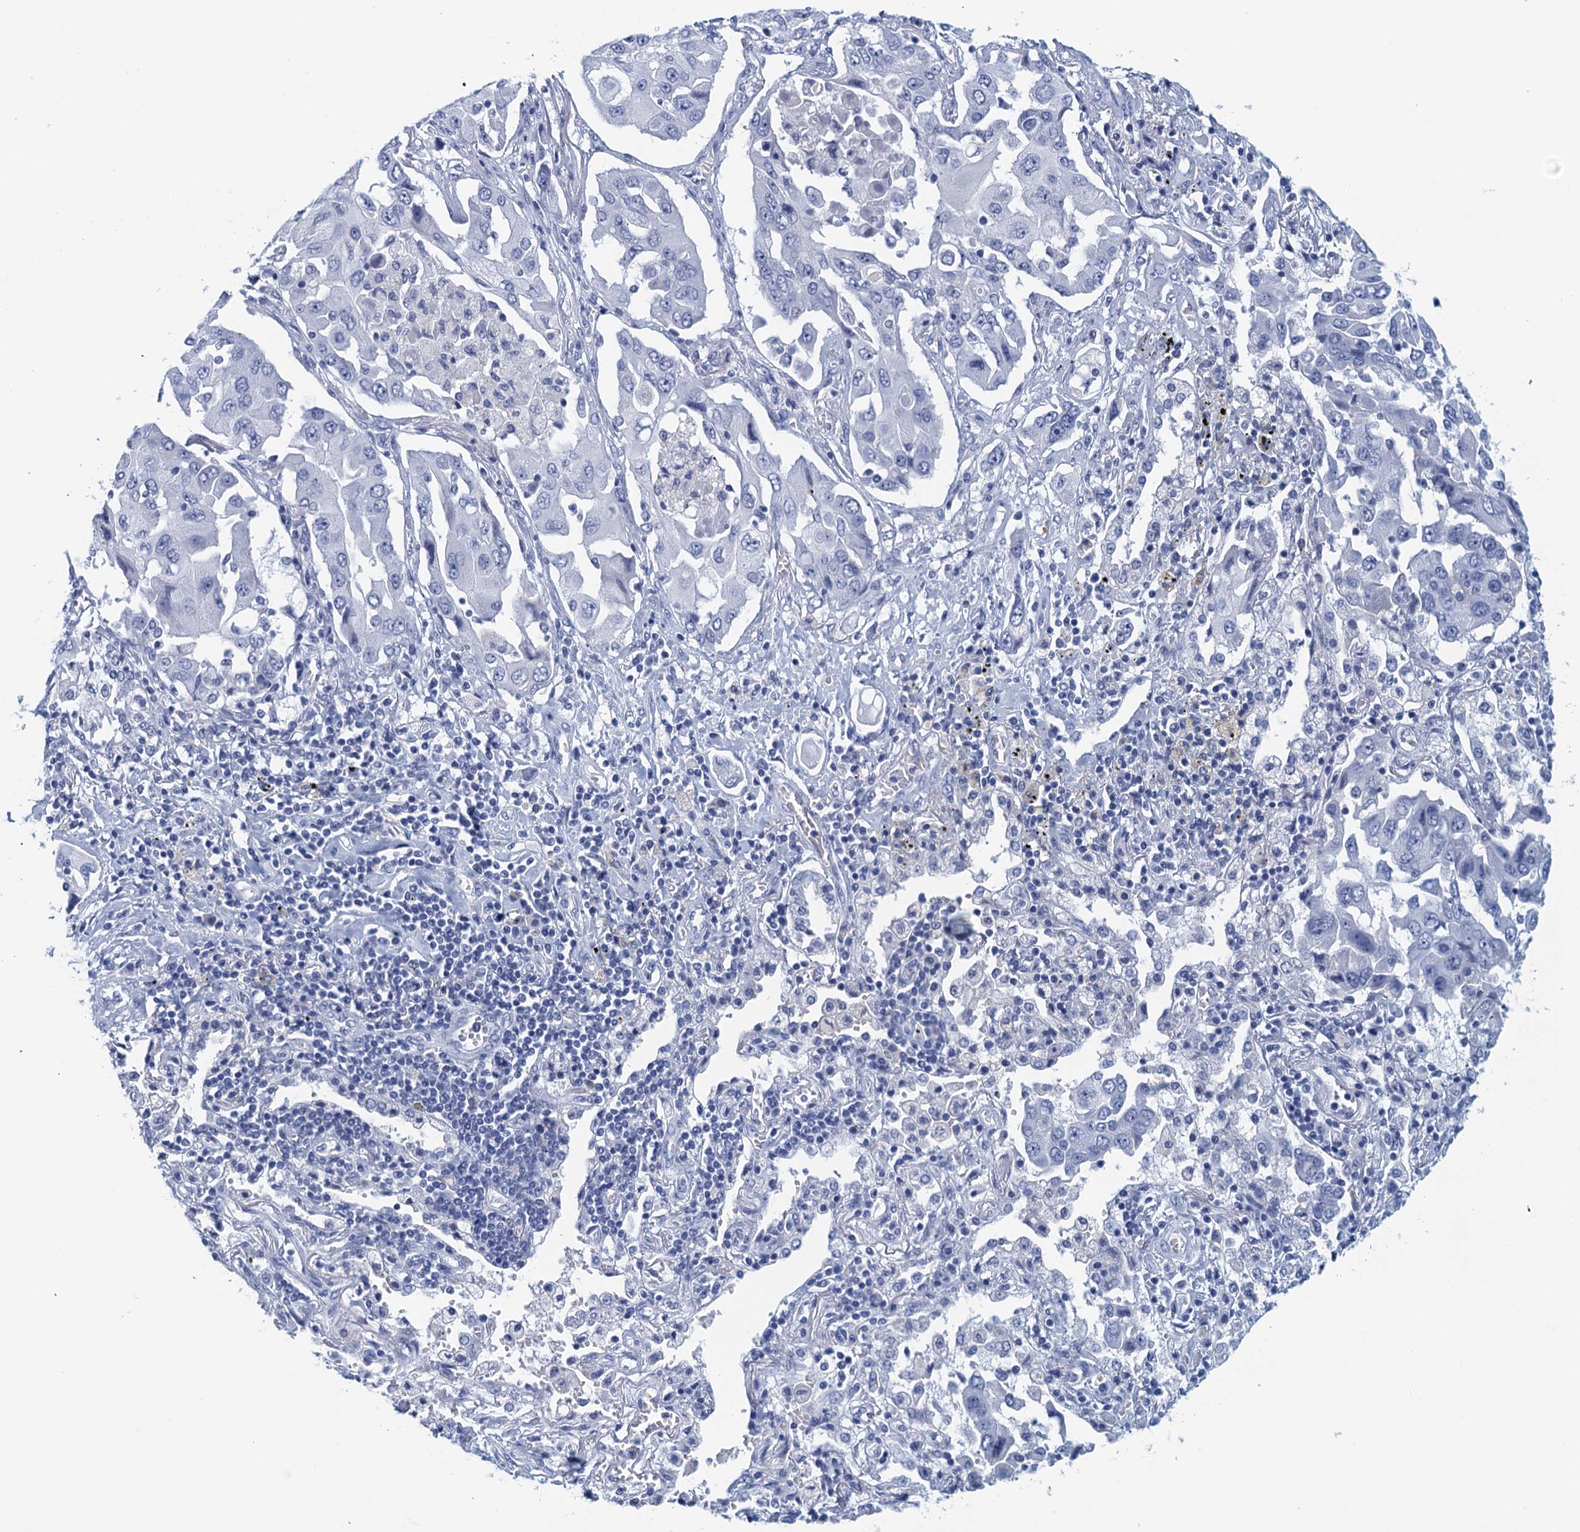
{"staining": {"intensity": "negative", "quantity": "none", "location": "none"}, "tissue": "lung cancer", "cell_type": "Tumor cells", "image_type": "cancer", "snomed": [{"axis": "morphology", "description": "Adenocarcinoma, NOS"}, {"axis": "topography", "description": "Lung"}], "caption": "DAB (3,3'-diaminobenzidine) immunohistochemical staining of adenocarcinoma (lung) demonstrates no significant staining in tumor cells. (DAB (3,3'-diaminobenzidine) IHC visualized using brightfield microscopy, high magnification).", "gene": "CYP51A1", "patient": {"sex": "female", "age": 65}}